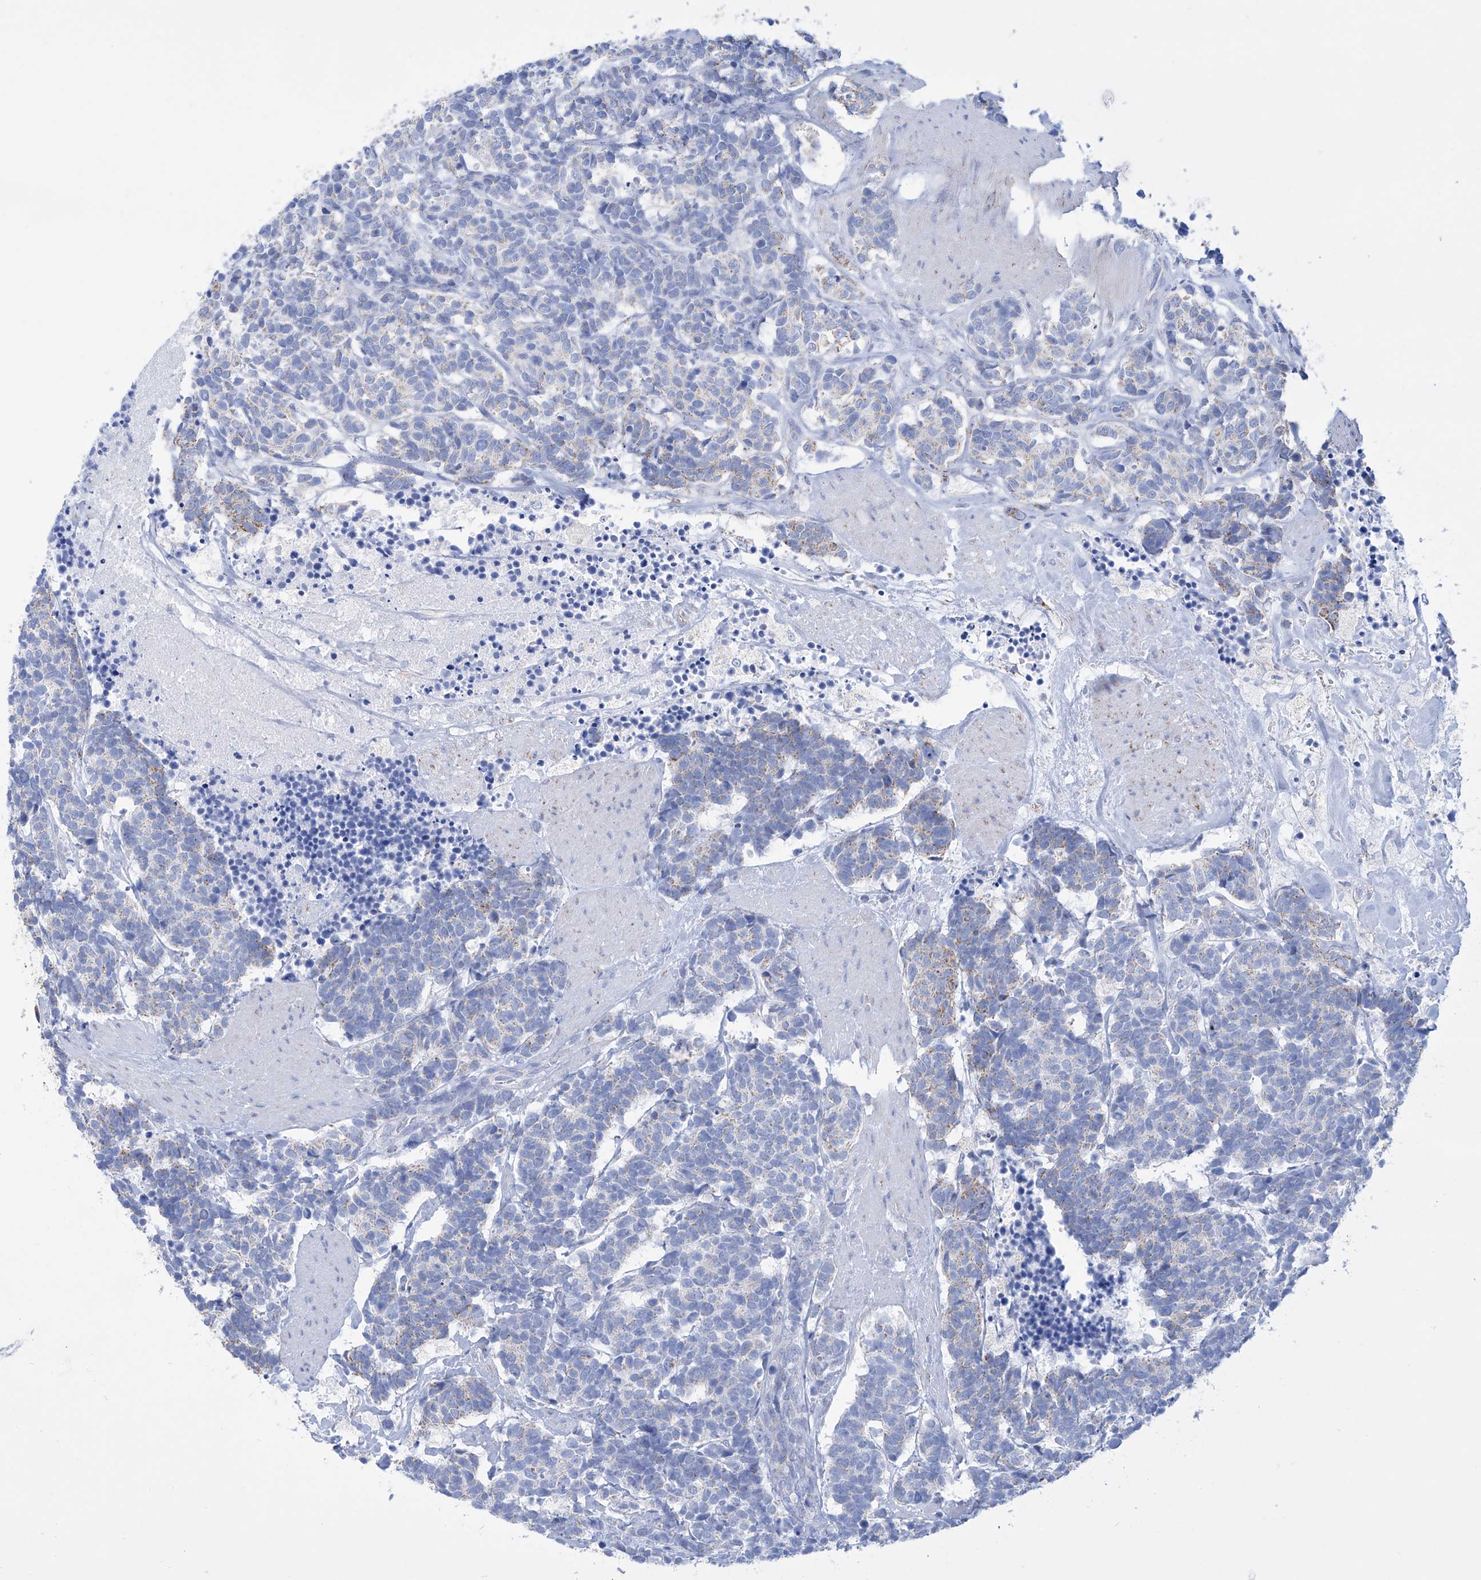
{"staining": {"intensity": "weak", "quantity": "<25%", "location": "cytoplasmic/membranous"}, "tissue": "carcinoid", "cell_type": "Tumor cells", "image_type": "cancer", "snomed": [{"axis": "morphology", "description": "Carcinoma, NOS"}, {"axis": "morphology", "description": "Carcinoid, malignant, NOS"}, {"axis": "topography", "description": "Urinary bladder"}], "caption": "Protein analysis of carcinoma reveals no significant expression in tumor cells.", "gene": "ALDH6A1", "patient": {"sex": "male", "age": 57}}